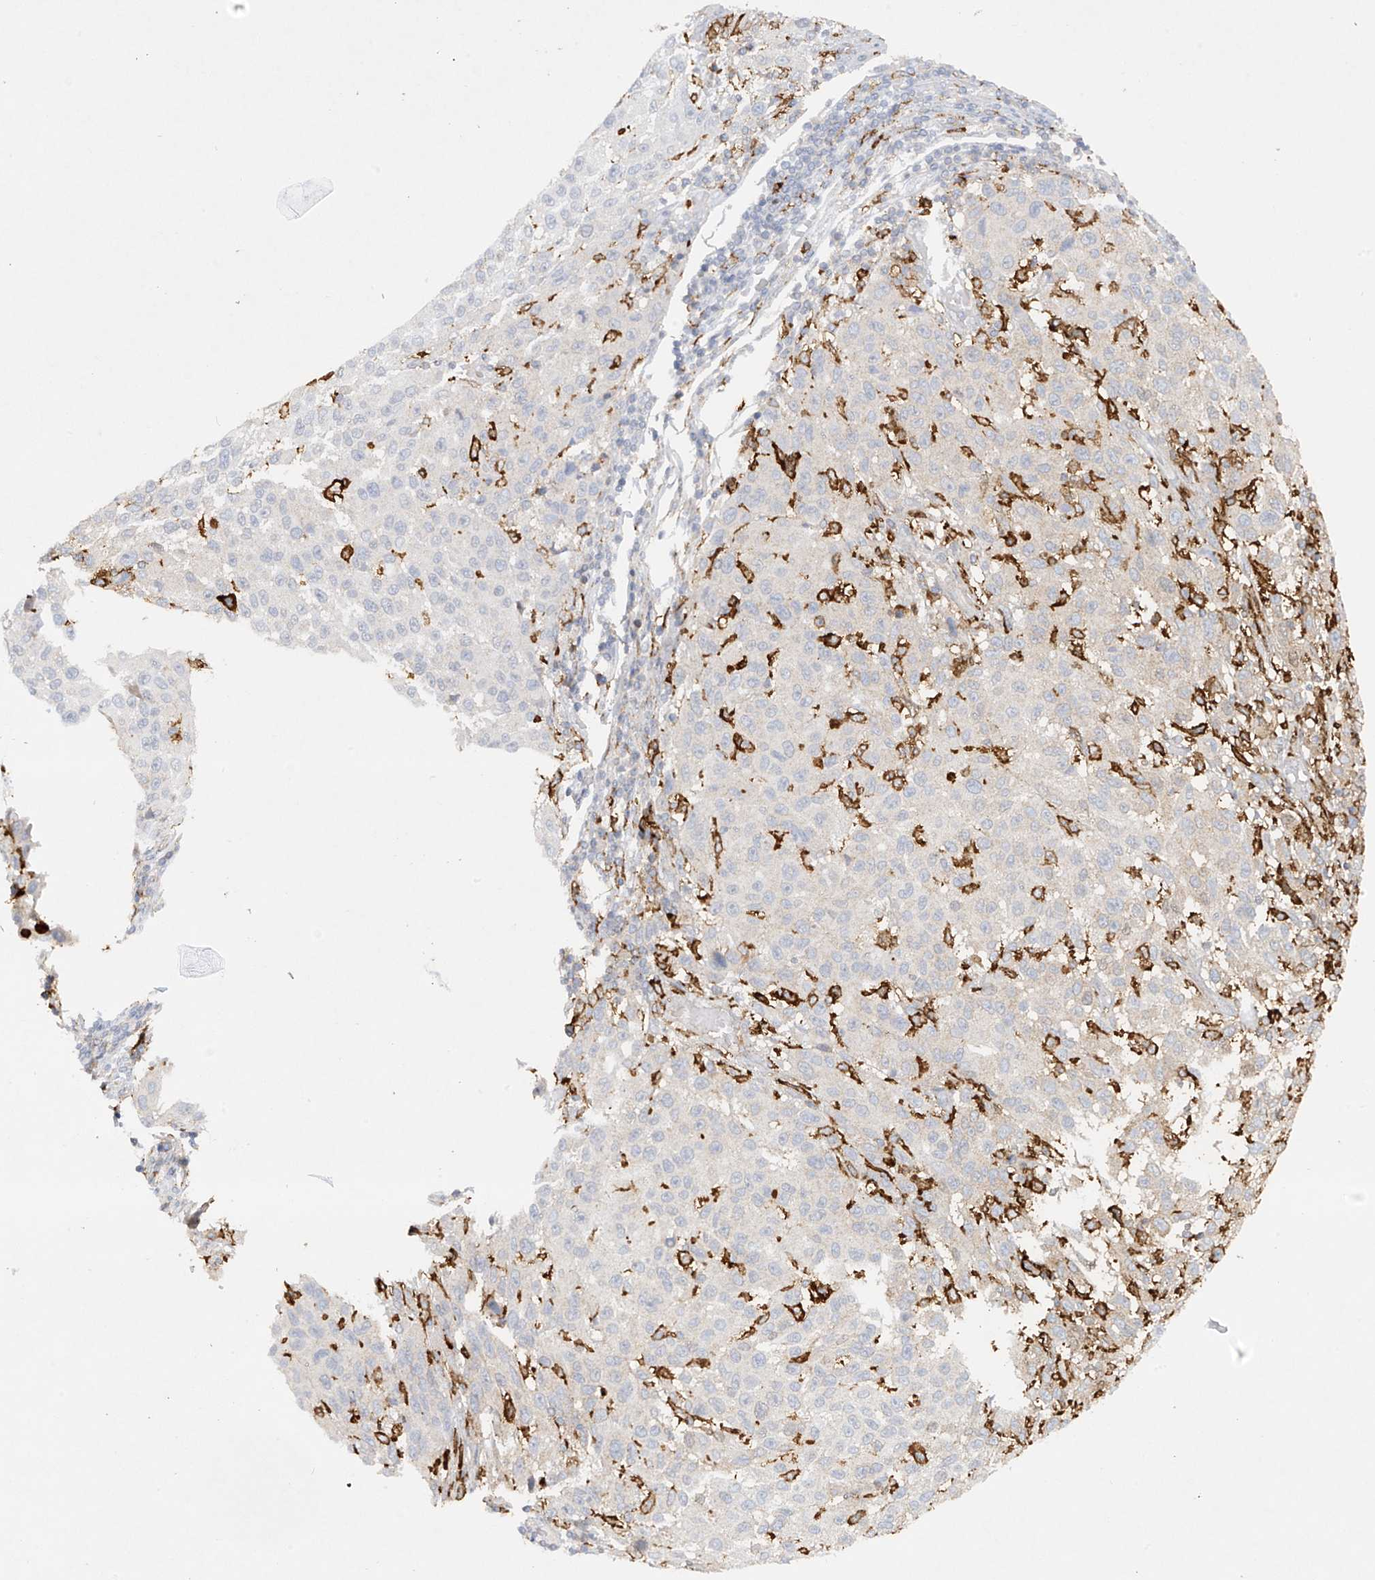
{"staining": {"intensity": "negative", "quantity": "none", "location": "none"}, "tissue": "melanoma", "cell_type": "Tumor cells", "image_type": "cancer", "snomed": [{"axis": "morphology", "description": "Malignant melanoma, Metastatic site"}, {"axis": "topography", "description": "Lymph node"}], "caption": "Tumor cells show no significant protein expression in melanoma.", "gene": "FCGR3A", "patient": {"sex": "male", "age": 61}}